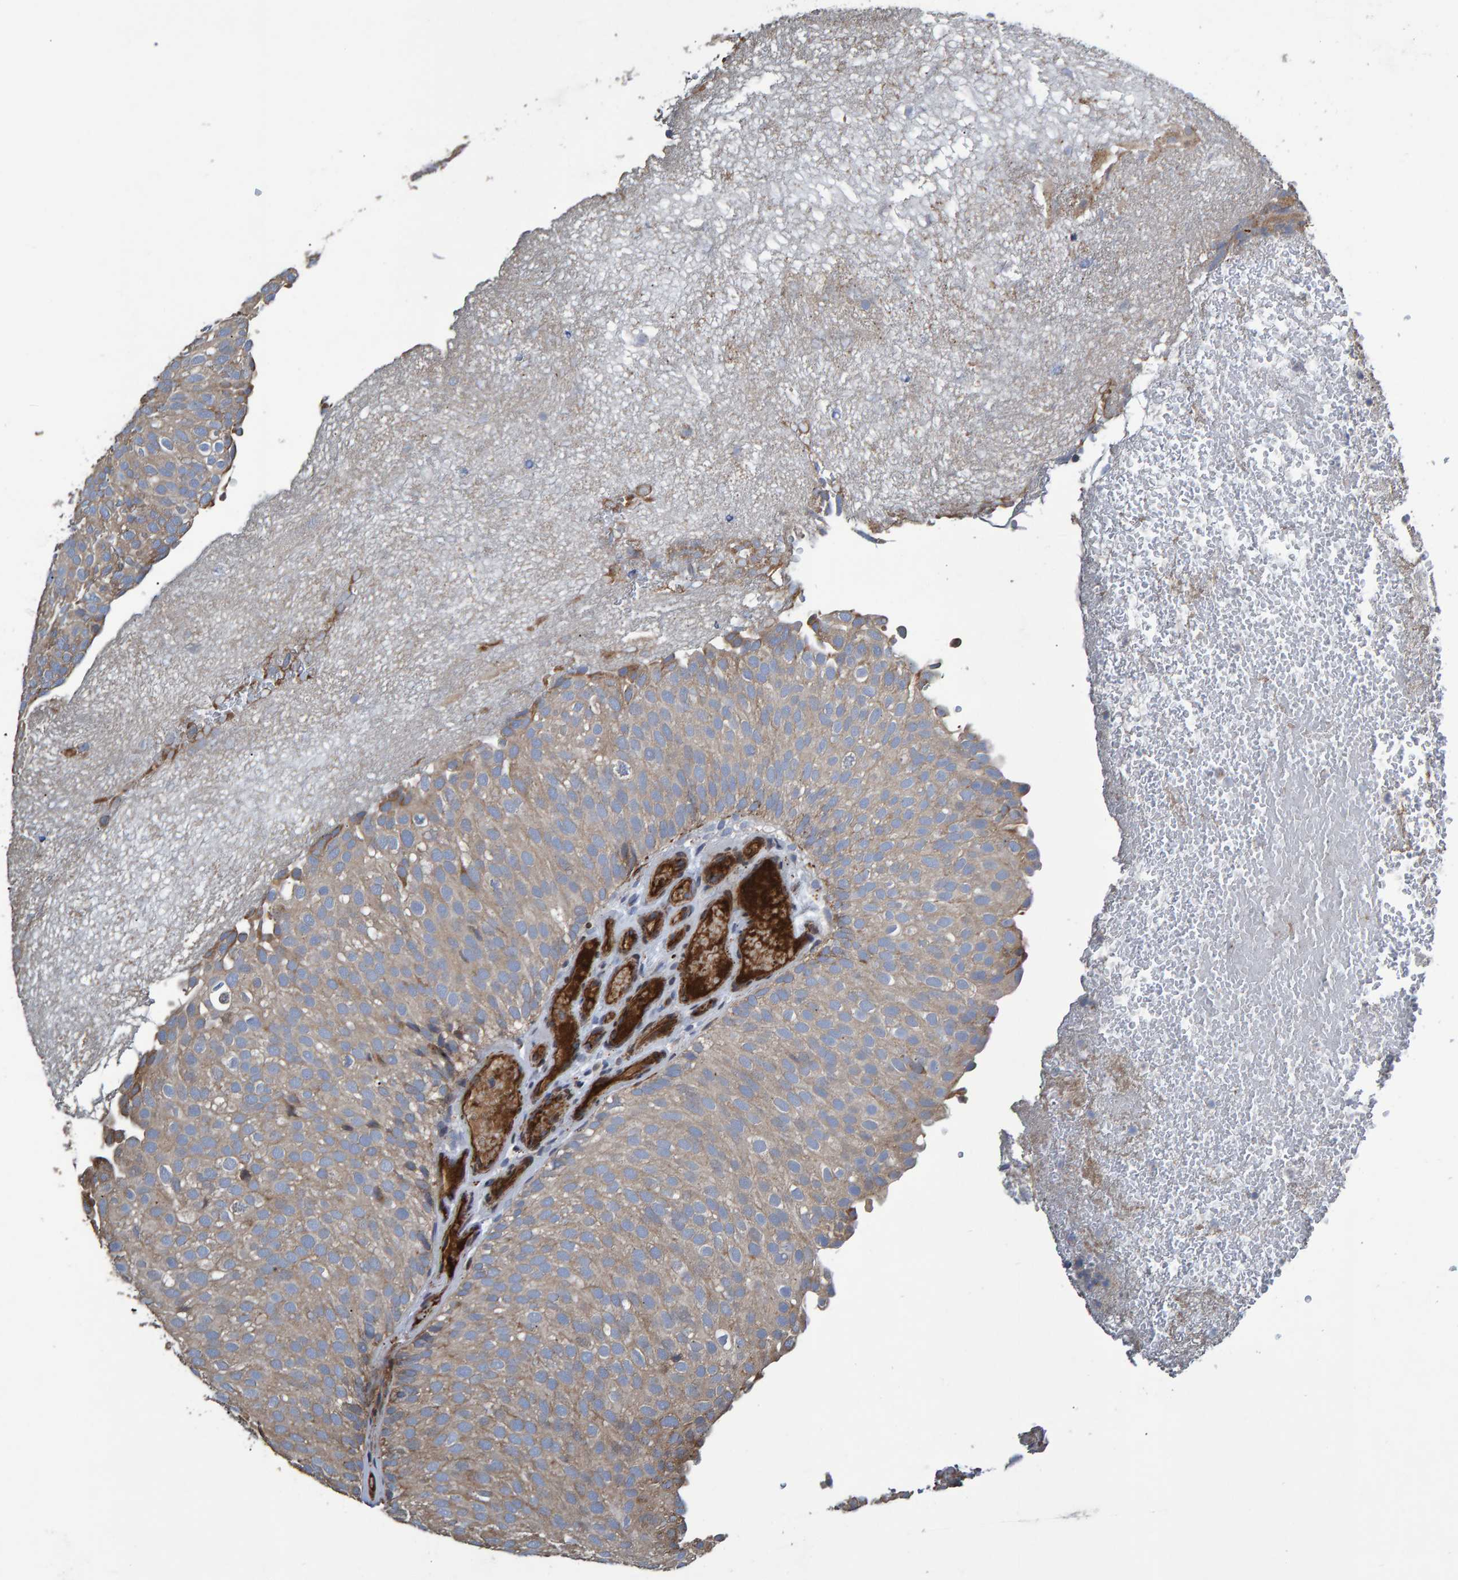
{"staining": {"intensity": "moderate", "quantity": "<25%", "location": "cytoplasmic/membranous"}, "tissue": "urothelial cancer", "cell_type": "Tumor cells", "image_type": "cancer", "snomed": [{"axis": "morphology", "description": "Urothelial carcinoma, Low grade"}, {"axis": "topography", "description": "Urinary bladder"}], "caption": "This histopathology image reveals urothelial cancer stained with immunohistochemistry to label a protein in brown. The cytoplasmic/membranous of tumor cells show moderate positivity for the protein. Nuclei are counter-stained blue.", "gene": "SLIT2", "patient": {"sex": "male", "age": 78}}